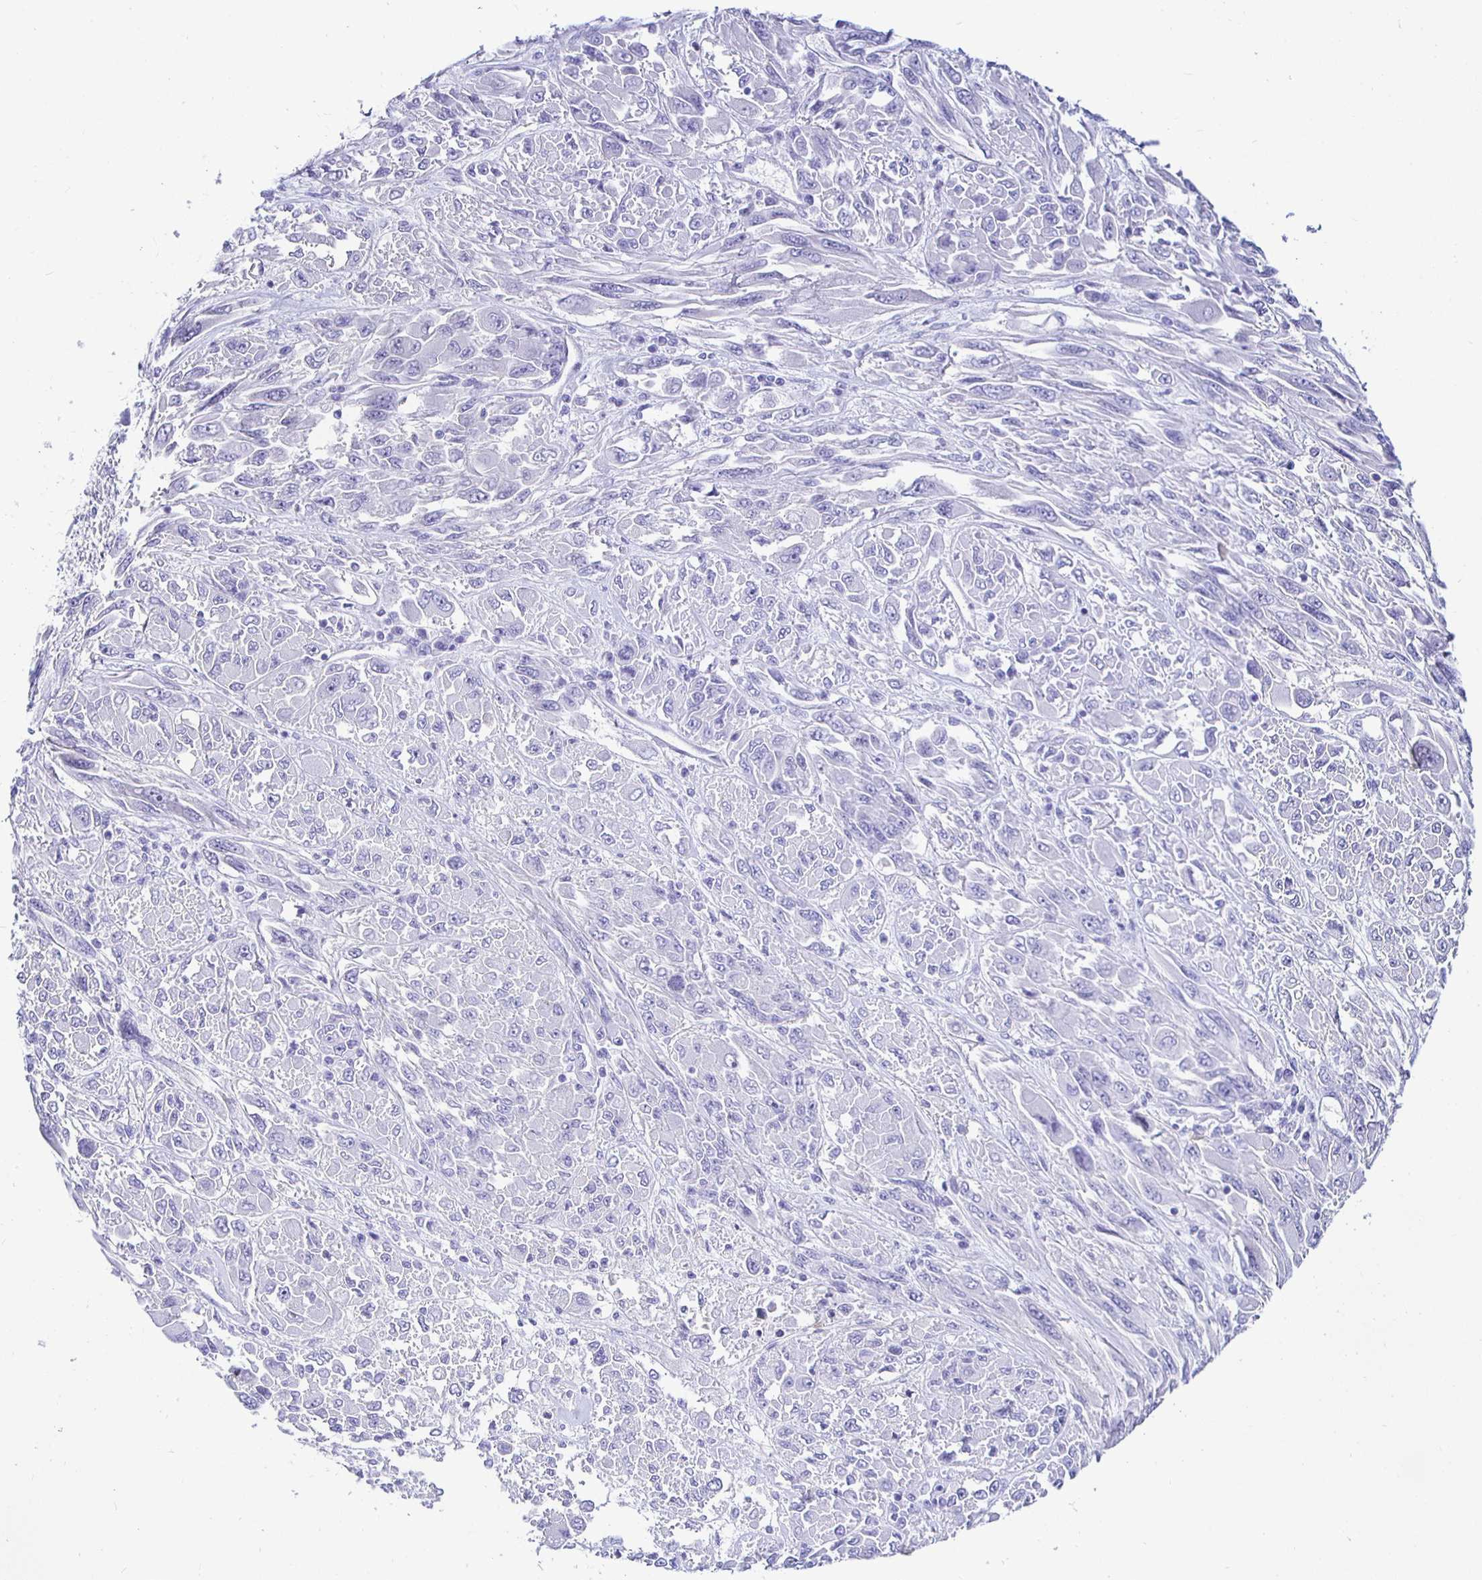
{"staining": {"intensity": "negative", "quantity": "none", "location": "none"}, "tissue": "melanoma", "cell_type": "Tumor cells", "image_type": "cancer", "snomed": [{"axis": "morphology", "description": "Malignant melanoma, NOS"}, {"axis": "topography", "description": "Skin"}], "caption": "Tumor cells are negative for protein expression in human melanoma.", "gene": "UMOD", "patient": {"sex": "female", "age": 91}}